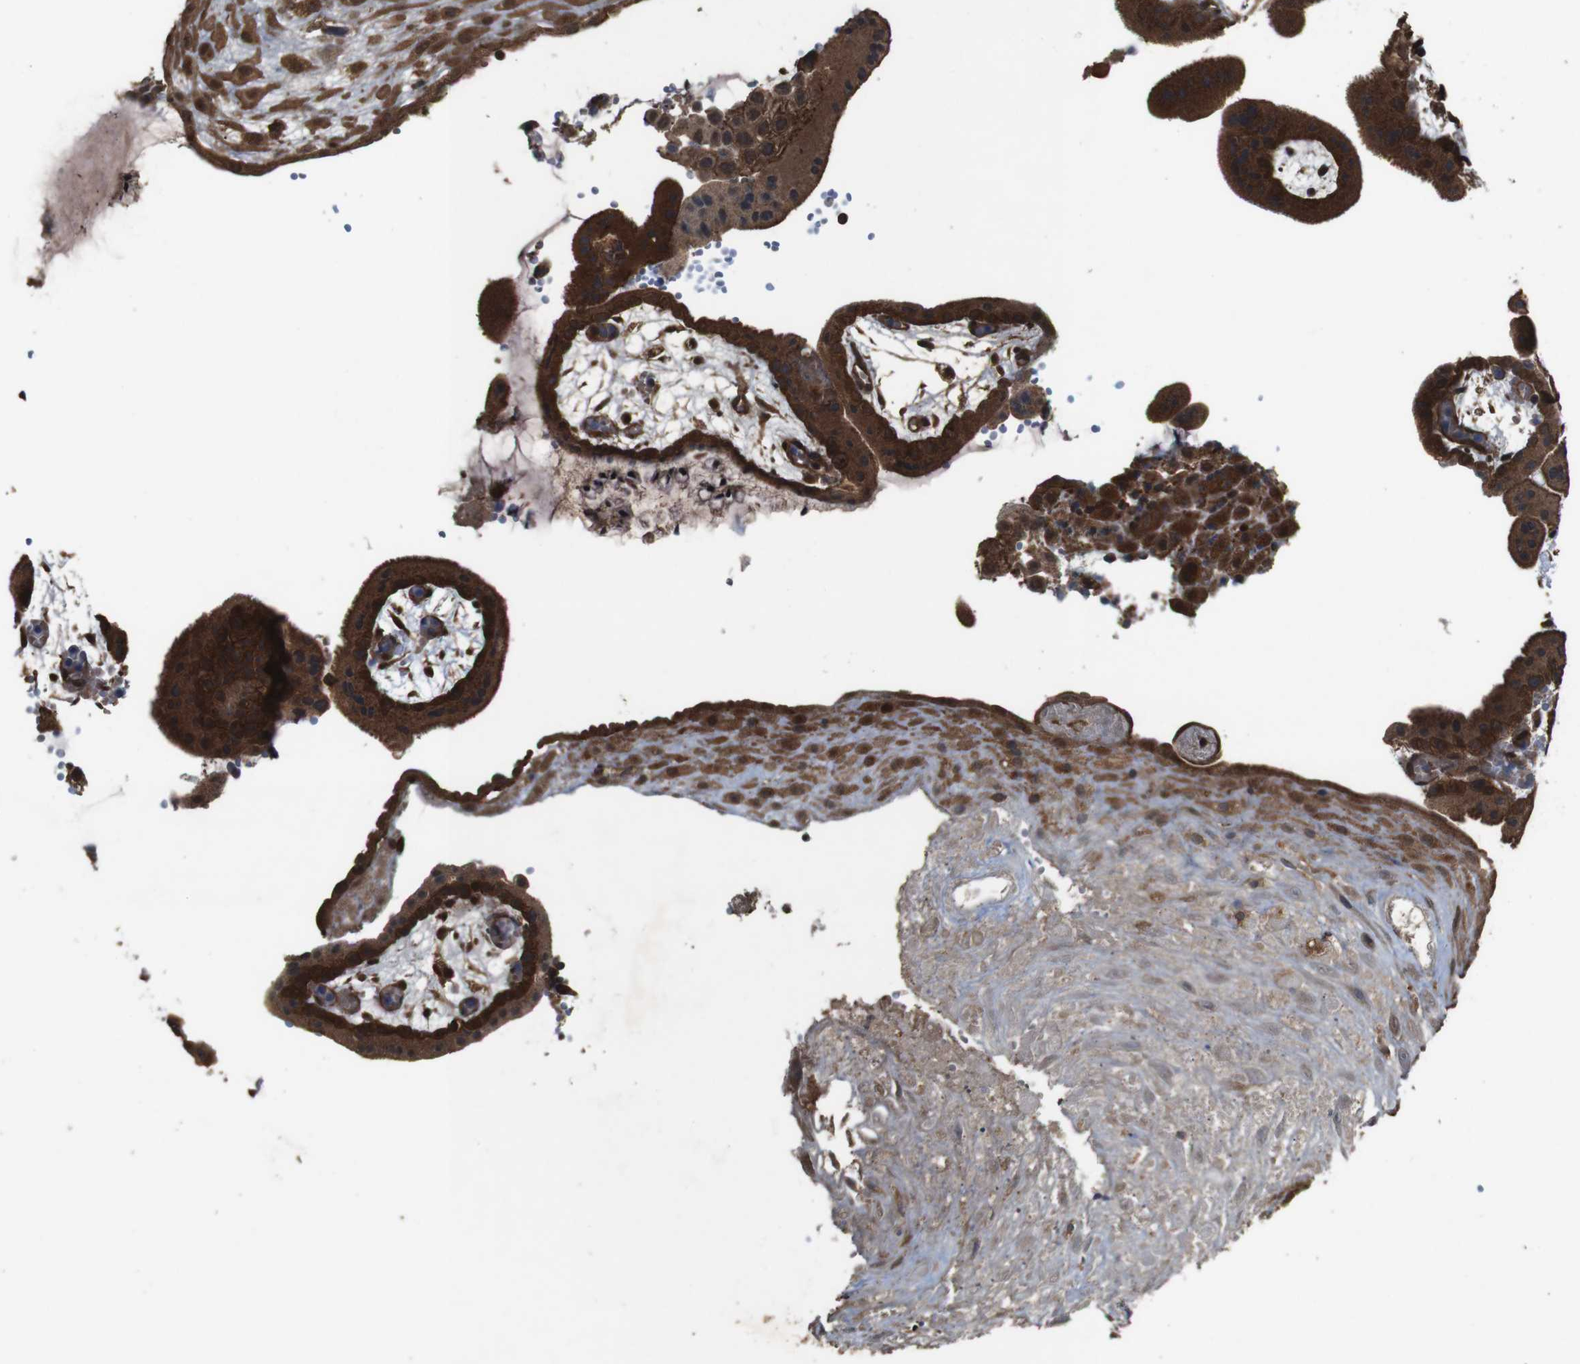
{"staining": {"intensity": "strong", "quantity": ">75%", "location": "cytoplasmic/membranous"}, "tissue": "placenta", "cell_type": "Decidual cells", "image_type": "normal", "snomed": [{"axis": "morphology", "description": "Normal tissue, NOS"}, {"axis": "topography", "description": "Placenta"}], "caption": "Protein staining of normal placenta displays strong cytoplasmic/membranous staining in about >75% of decidual cells.", "gene": "BAG4", "patient": {"sex": "female", "age": 18}}